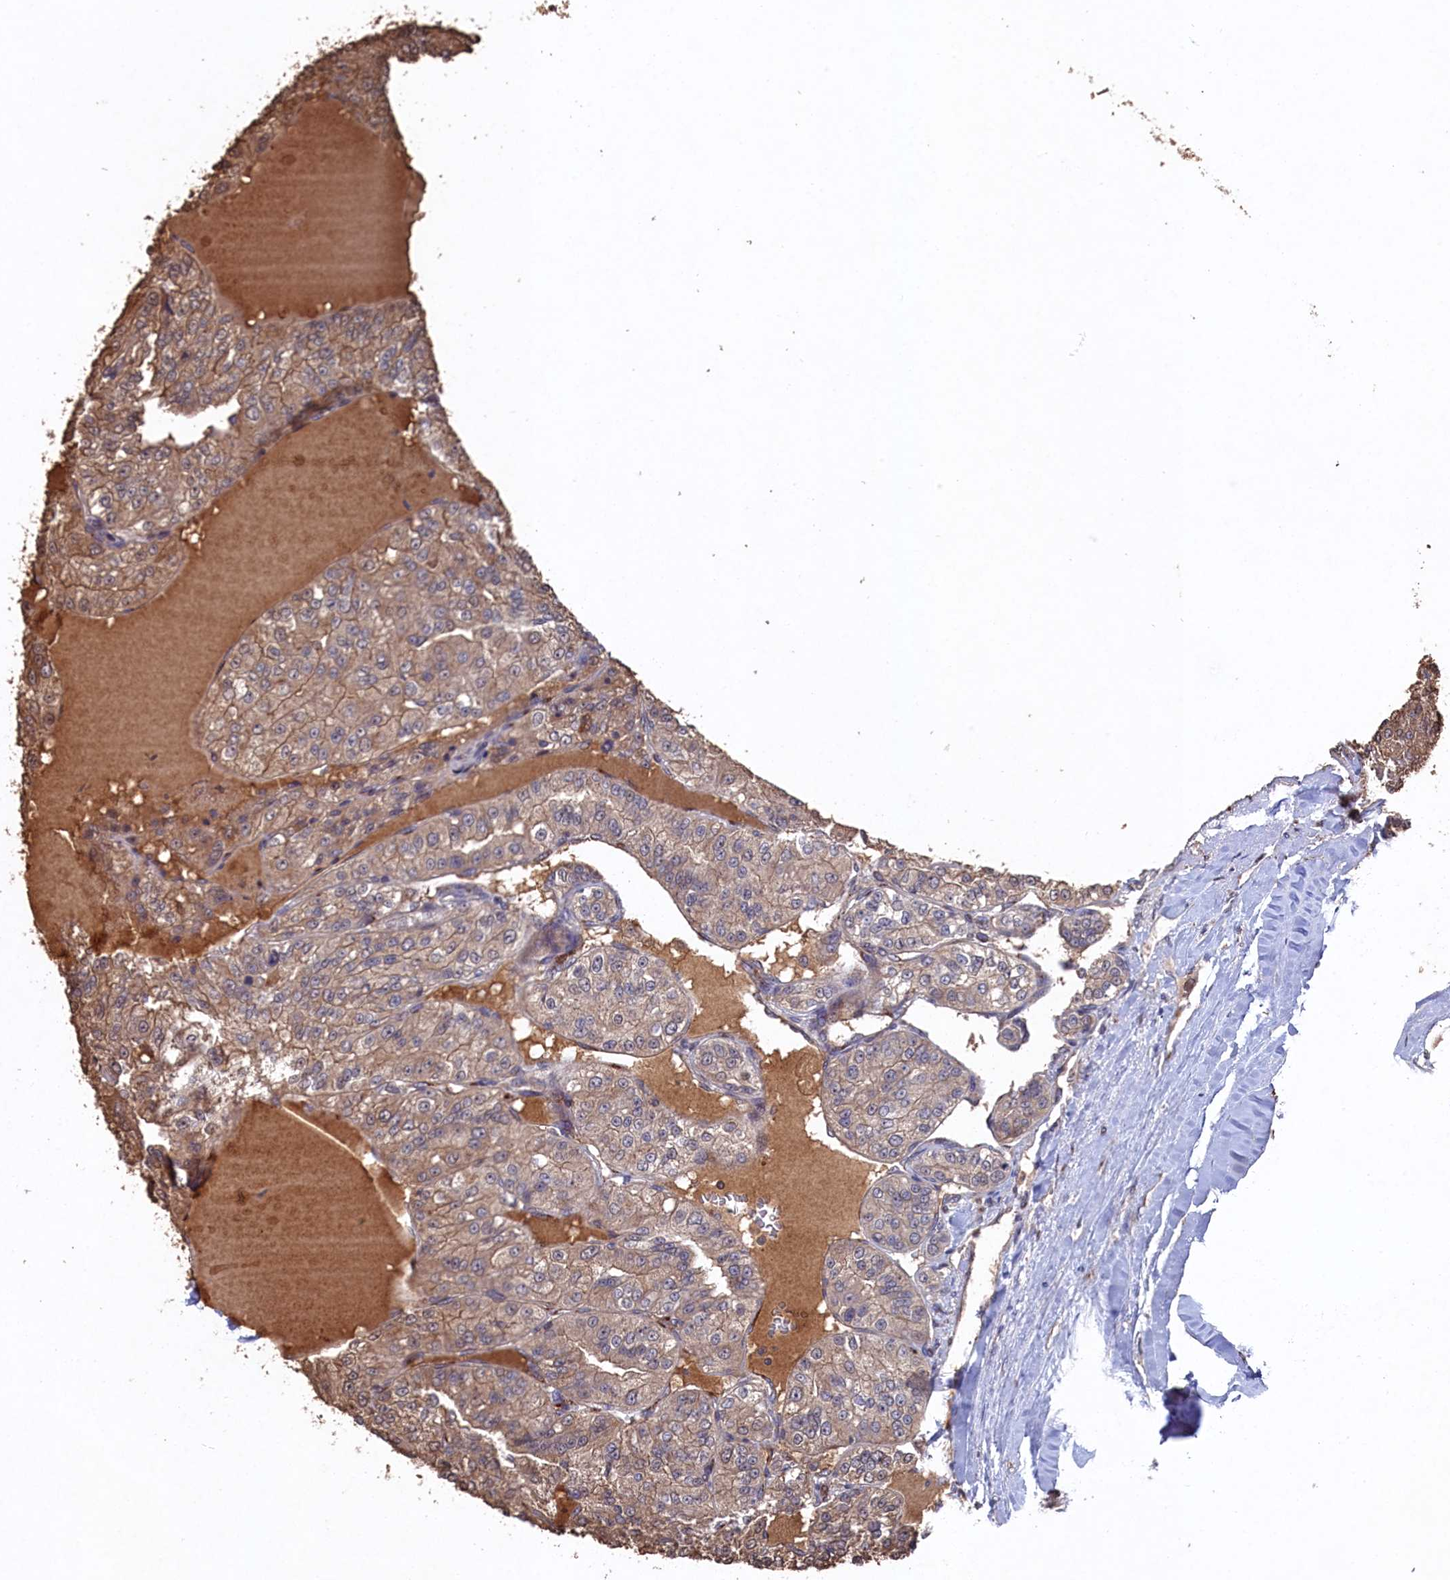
{"staining": {"intensity": "moderate", "quantity": ">75%", "location": "cytoplasmic/membranous"}, "tissue": "renal cancer", "cell_type": "Tumor cells", "image_type": "cancer", "snomed": [{"axis": "morphology", "description": "Adenocarcinoma, NOS"}, {"axis": "topography", "description": "Kidney"}], "caption": "IHC staining of renal adenocarcinoma, which reveals medium levels of moderate cytoplasmic/membranous expression in approximately >75% of tumor cells indicating moderate cytoplasmic/membranous protein staining. The staining was performed using DAB (brown) for protein detection and nuclei were counterstained in hematoxylin (blue).", "gene": "NAA60", "patient": {"sex": "female", "age": 63}}